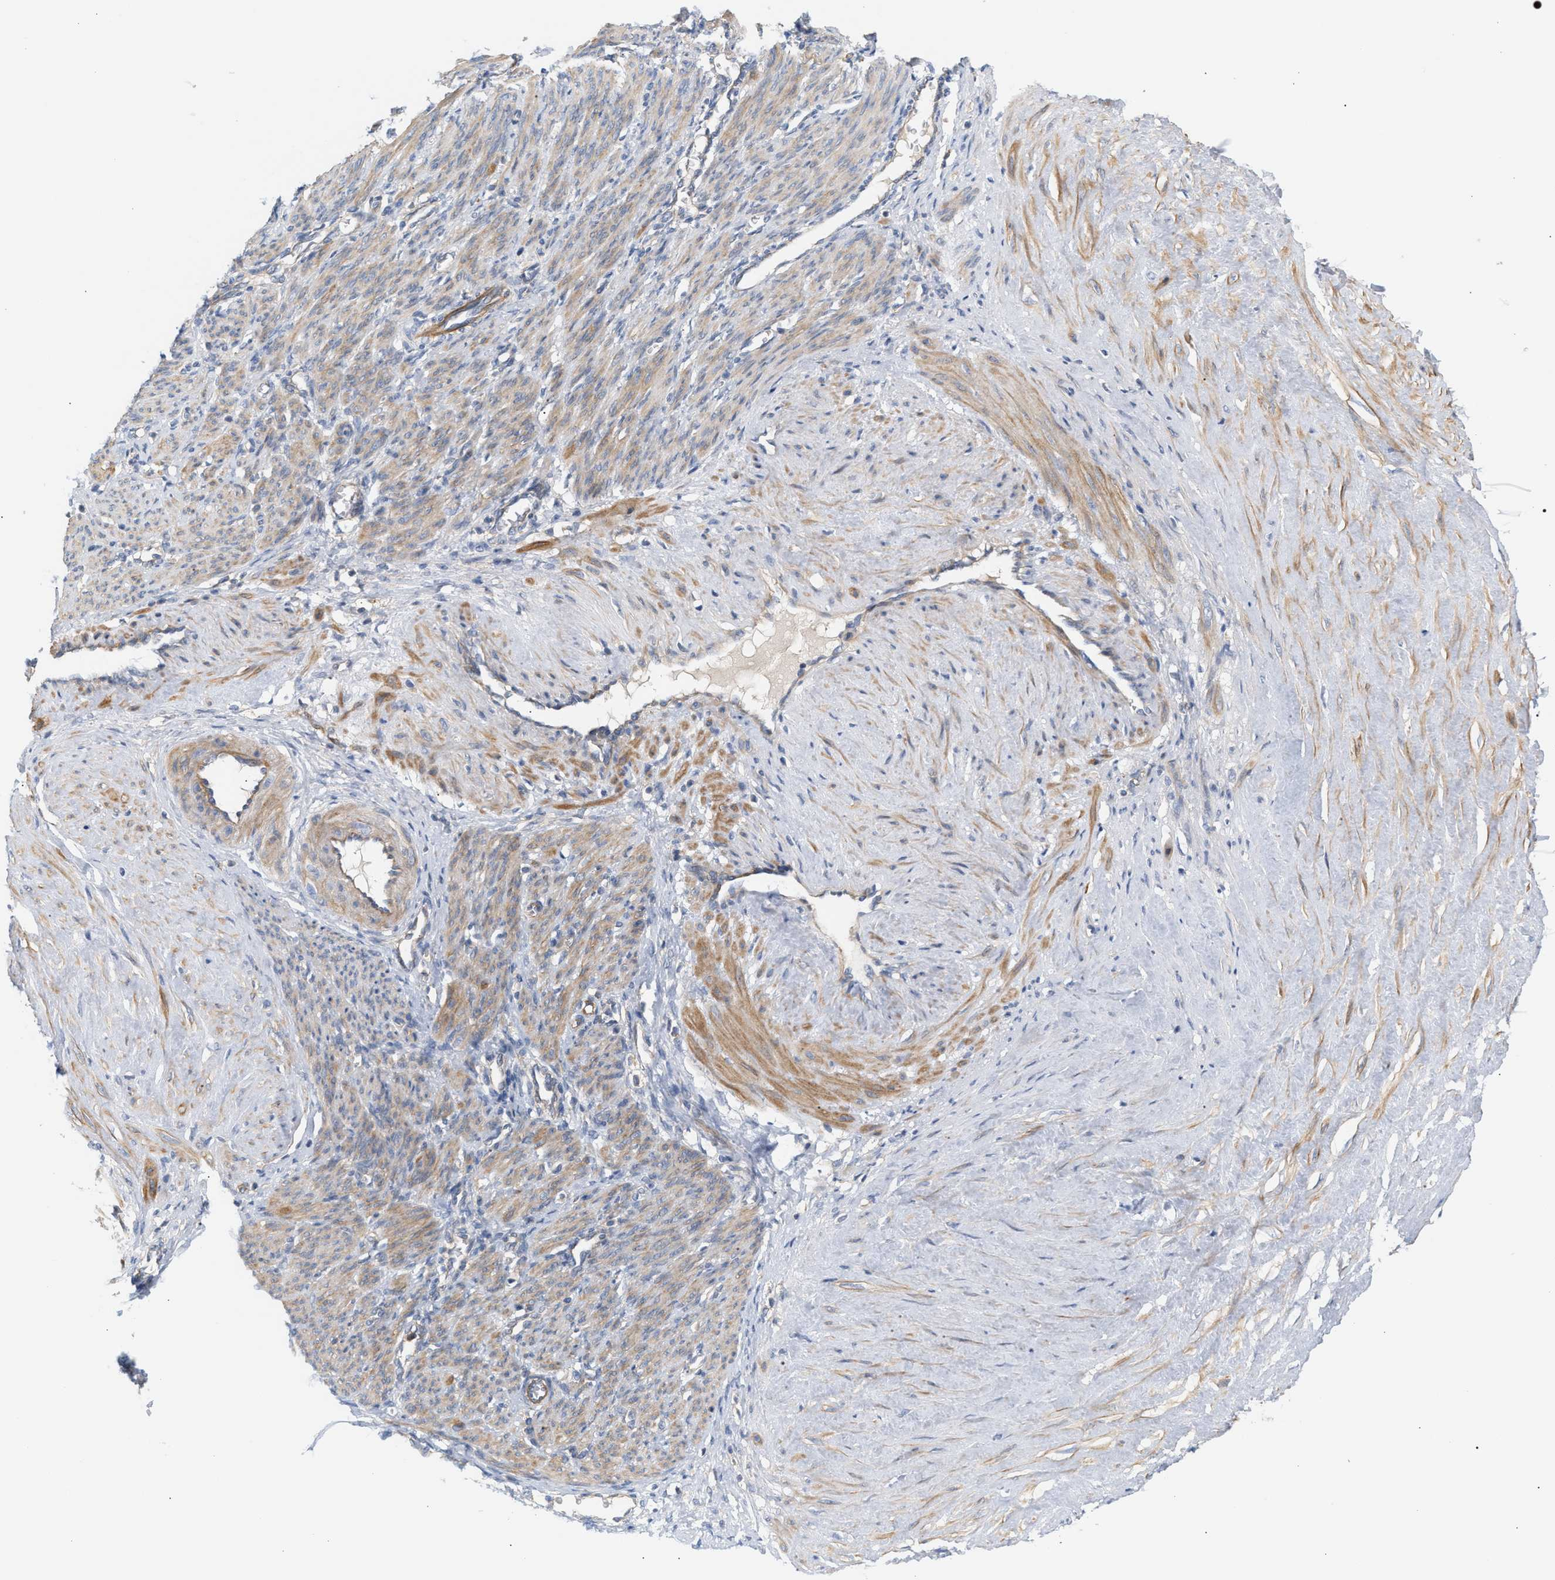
{"staining": {"intensity": "moderate", "quantity": ">75%", "location": "cytoplasmic/membranous"}, "tissue": "smooth muscle", "cell_type": "Smooth muscle cells", "image_type": "normal", "snomed": [{"axis": "morphology", "description": "Normal tissue, NOS"}, {"axis": "topography", "description": "Endometrium"}], "caption": "Smooth muscle stained for a protein (brown) displays moderate cytoplasmic/membranous positive expression in approximately >75% of smooth muscle cells.", "gene": "LRCH1", "patient": {"sex": "female", "age": 33}}